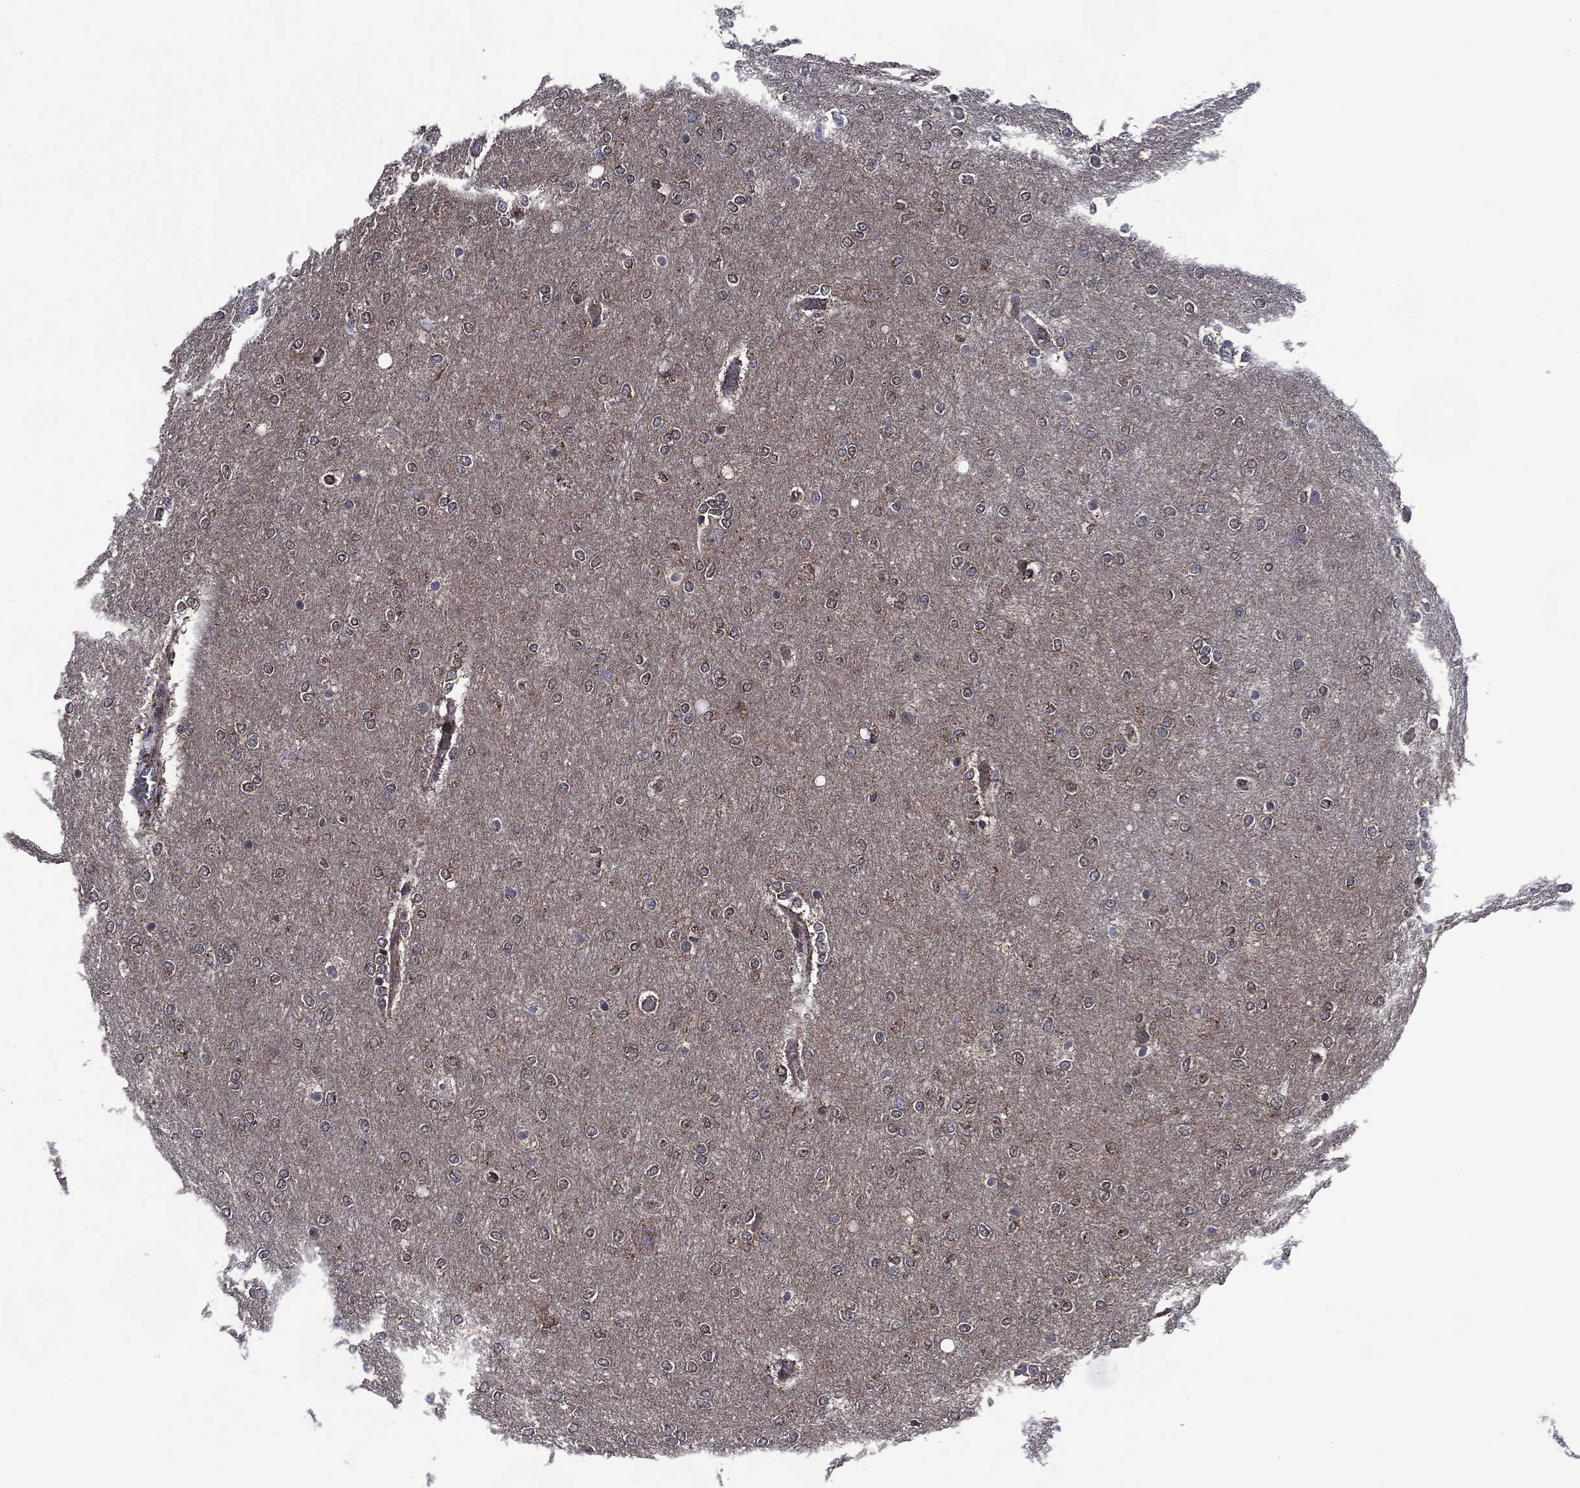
{"staining": {"intensity": "negative", "quantity": "none", "location": "none"}, "tissue": "glioma", "cell_type": "Tumor cells", "image_type": "cancer", "snomed": [{"axis": "morphology", "description": "Glioma, malignant, High grade"}, {"axis": "topography", "description": "Brain"}], "caption": "Micrograph shows no significant protein positivity in tumor cells of glioma.", "gene": "HTD2", "patient": {"sex": "female", "age": 61}}